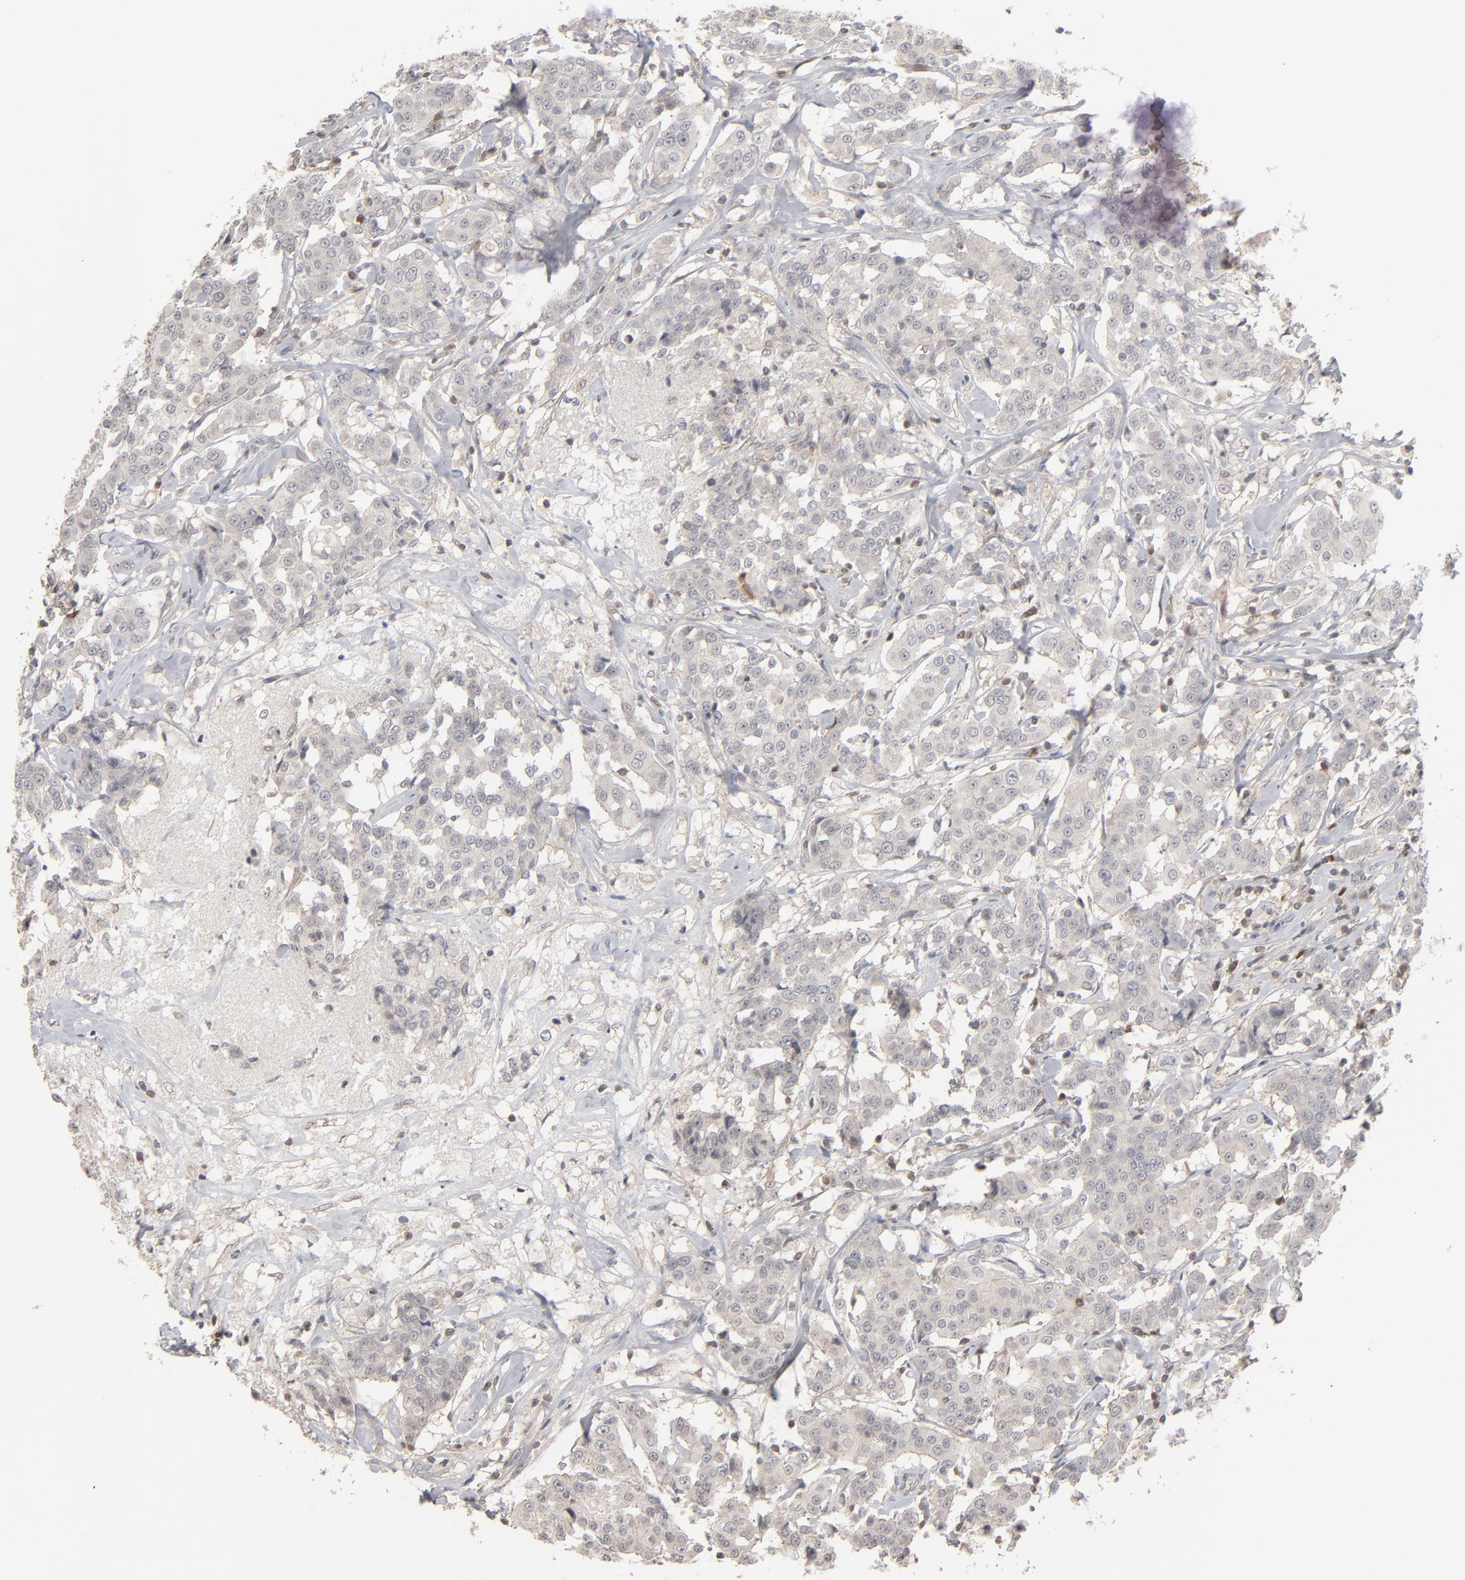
{"staining": {"intensity": "weak", "quantity": ">75%", "location": "cytoplasmic/membranous"}, "tissue": "breast cancer", "cell_type": "Tumor cells", "image_type": "cancer", "snomed": [{"axis": "morphology", "description": "Duct carcinoma"}, {"axis": "topography", "description": "Breast"}], "caption": "This micrograph displays immunohistochemistry (IHC) staining of intraductal carcinoma (breast), with low weak cytoplasmic/membranous staining in approximately >75% of tumor cells.", "gene": "STAT4", "patient": {"sex": "female", "age": 27}}